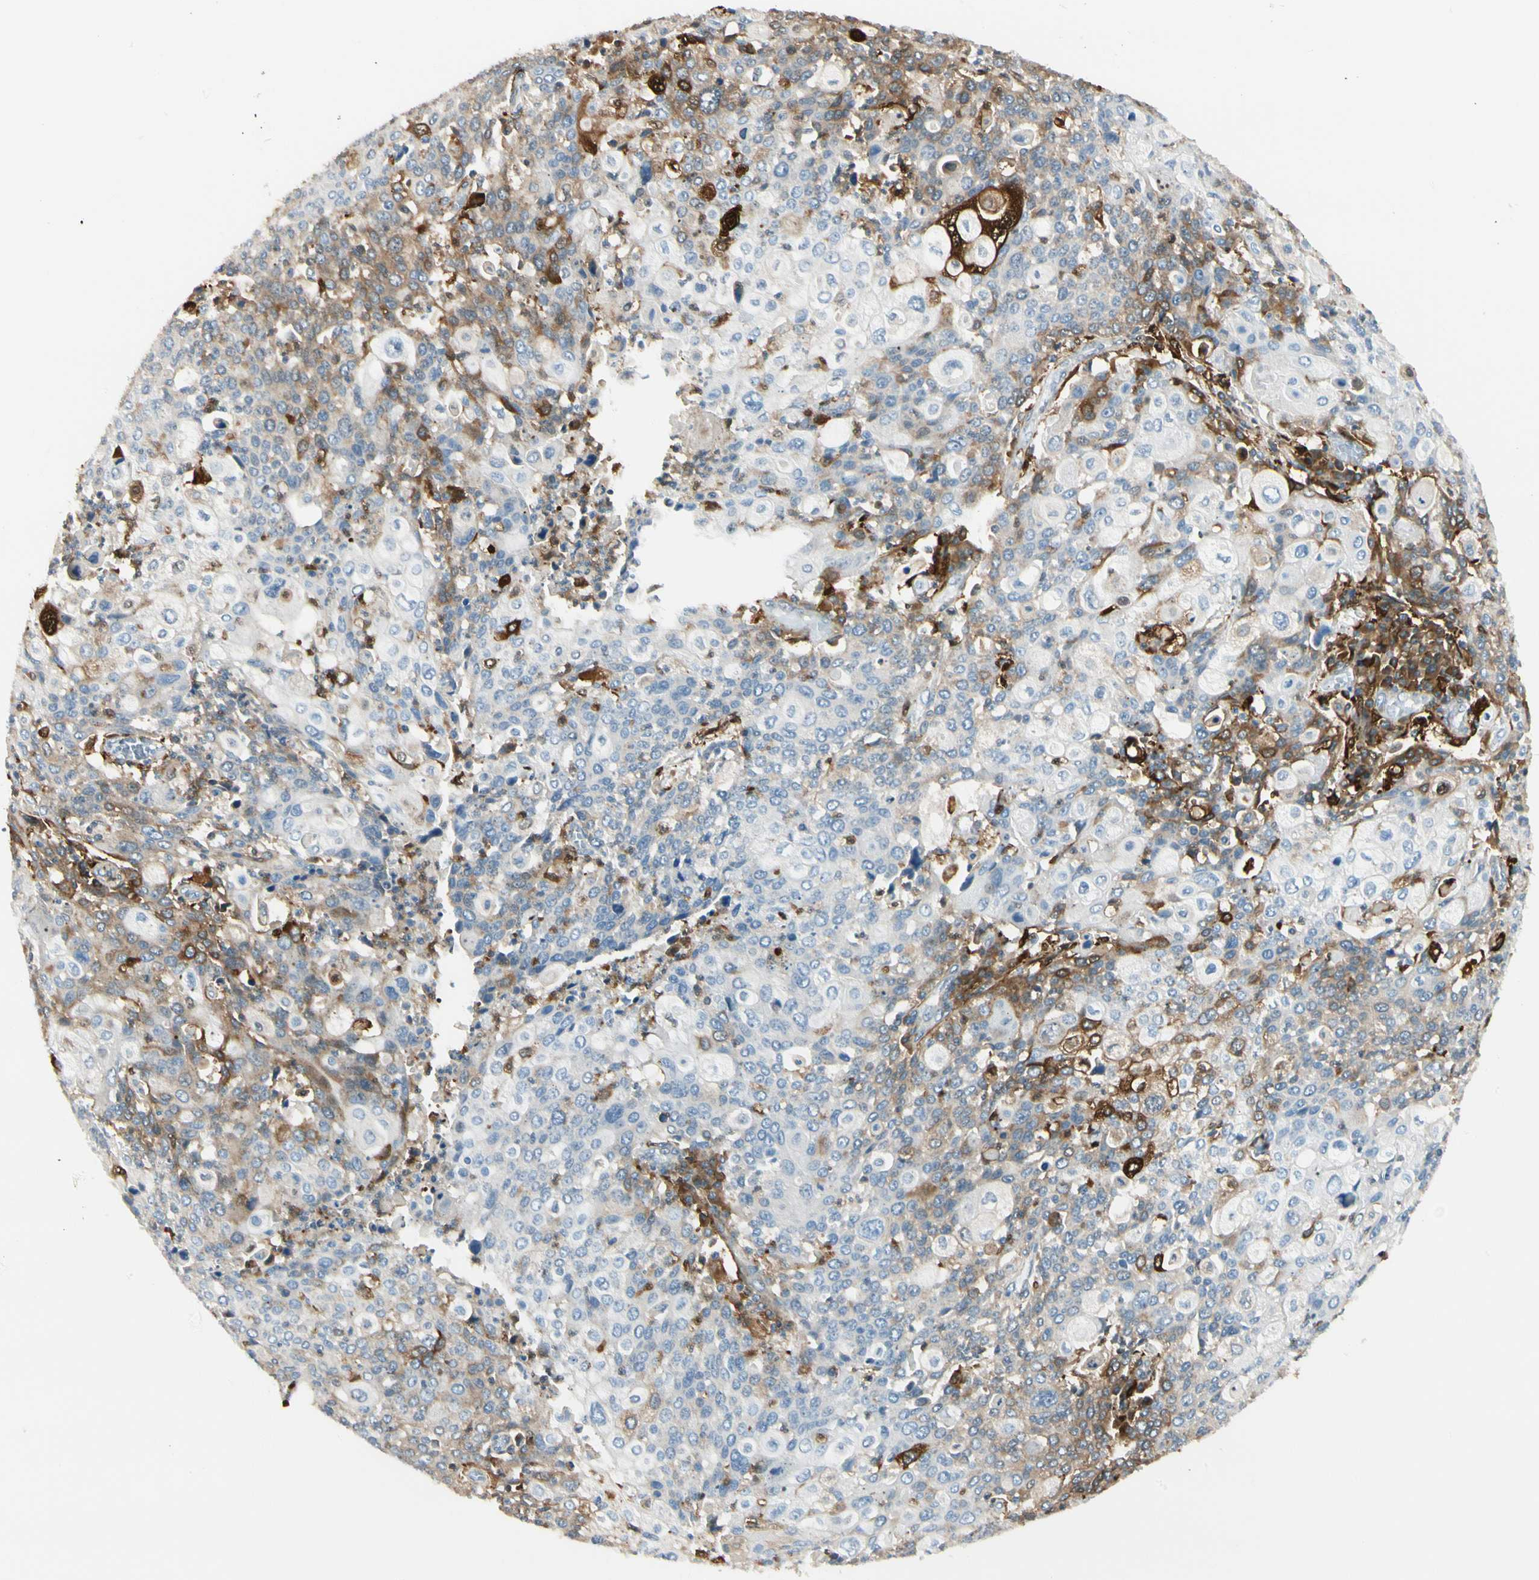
{"staining": {"intensity": "weak", "quantity": "25%-75%", "location": "cytoplasmic/membranous"}, "tissue": "cervical cancer", "cell_type": "Tumor cells", "image_type": "cancer", "snomed": [{"axis": "morphology", "description": "Squamous cell carcinoma, NOS"}, {"axis": "topography", "description": "Cervix"}], "caption": "Tumor cells reveal low levels of weak cytoplasmic/membranous staining in about 25%-75% of cells in cervical squamous cell carcinoma.", "gene": "FTH1", "patient": {"sex": "female", "age": 40}}